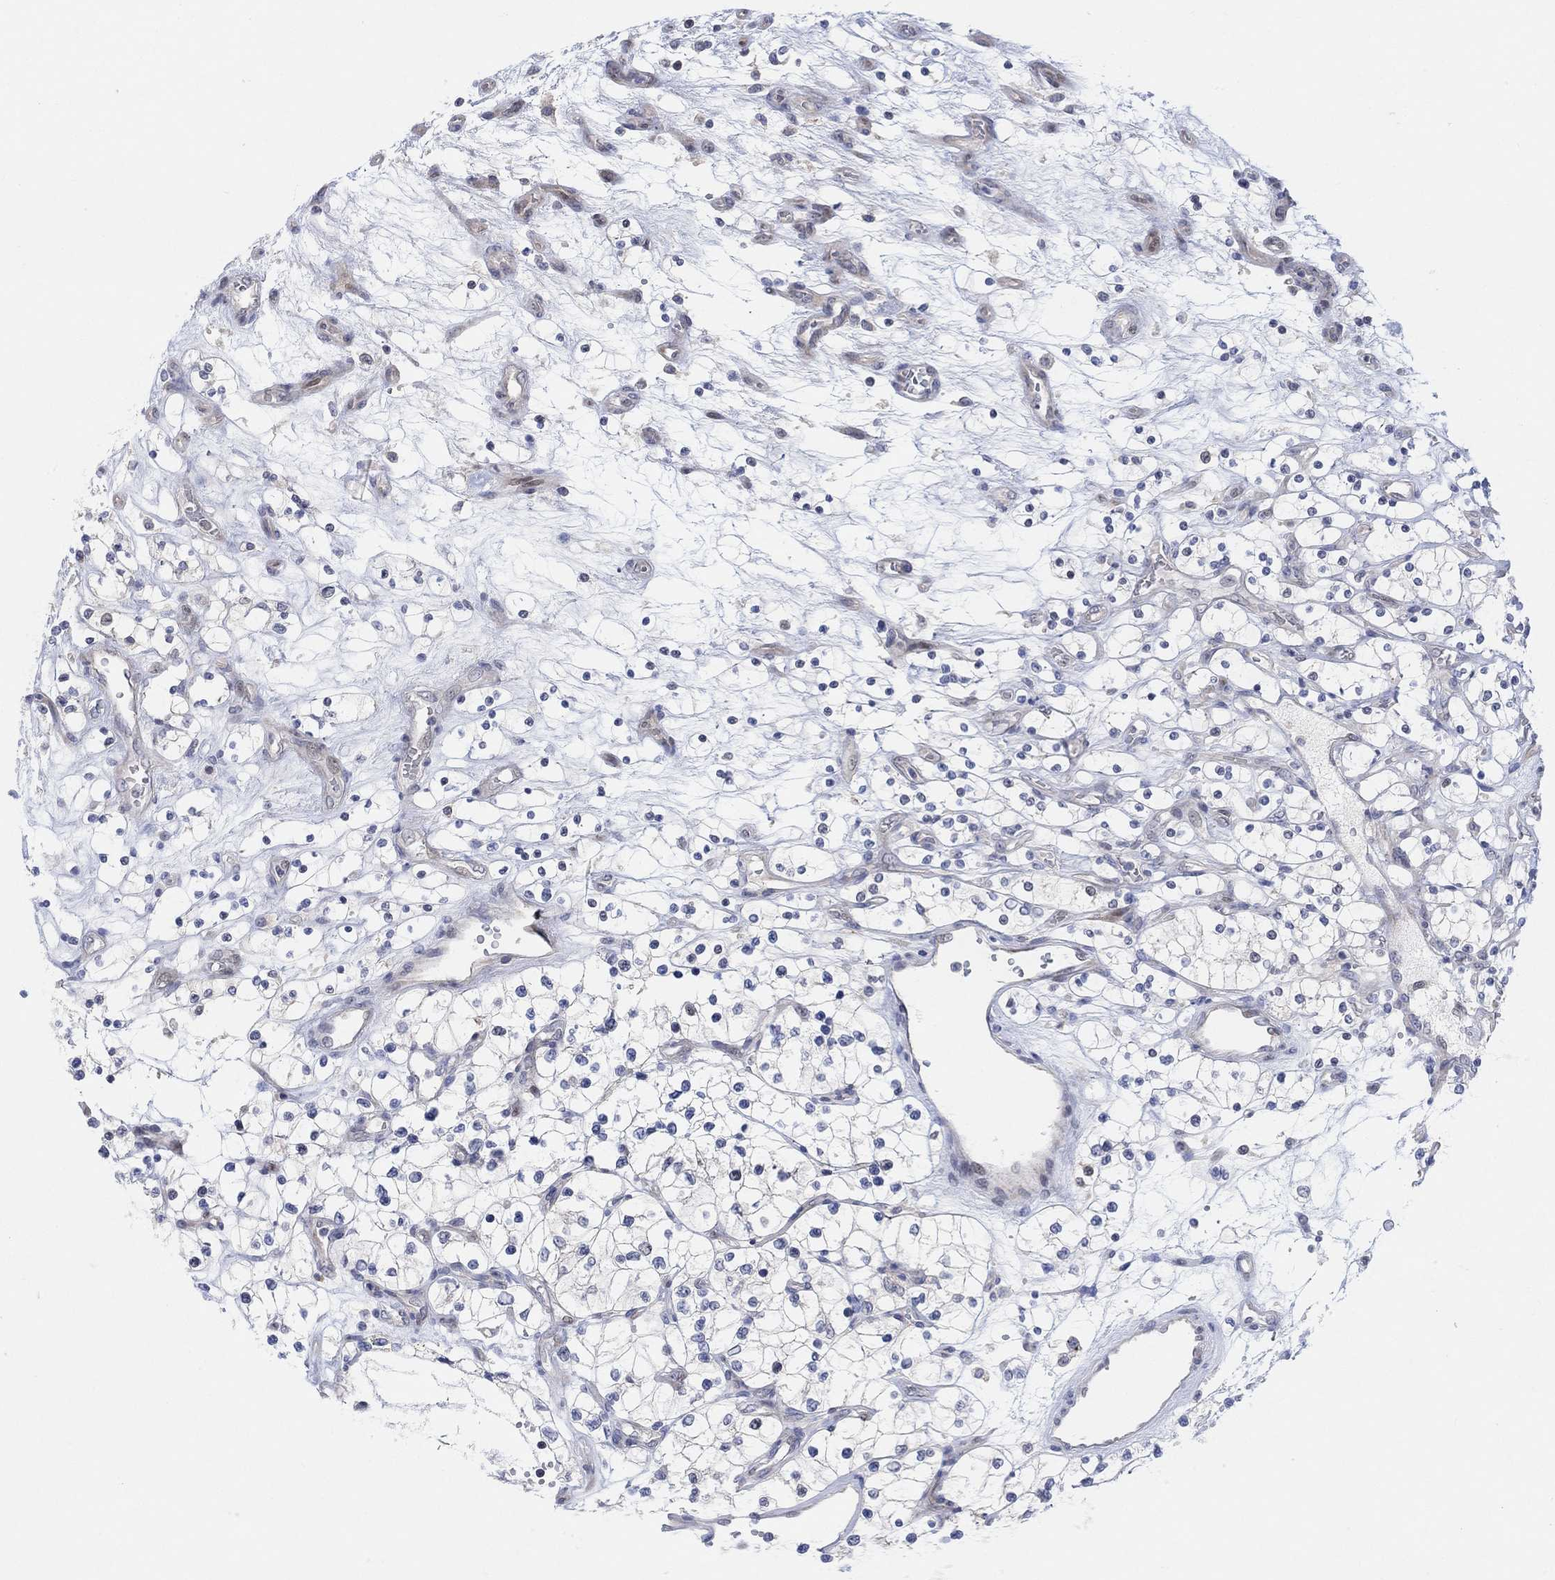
{"staining": {"intensity": "negative", "quantity": "none", "location": "none"}, "tissue": "renal cancer", "cell_type": "Tumor cells", "image_type": "cancer", "snomed": [{"axis": "morphology", "description": "Adenocarcinoma, NOS"}, {"axis": "topography", "description": "Kidney"}], "caption": "Tumor cells are negative for brown protein staining in renal cancer.", "gene": "CNTF", "patient": {"sex": "female", "age": 69}}